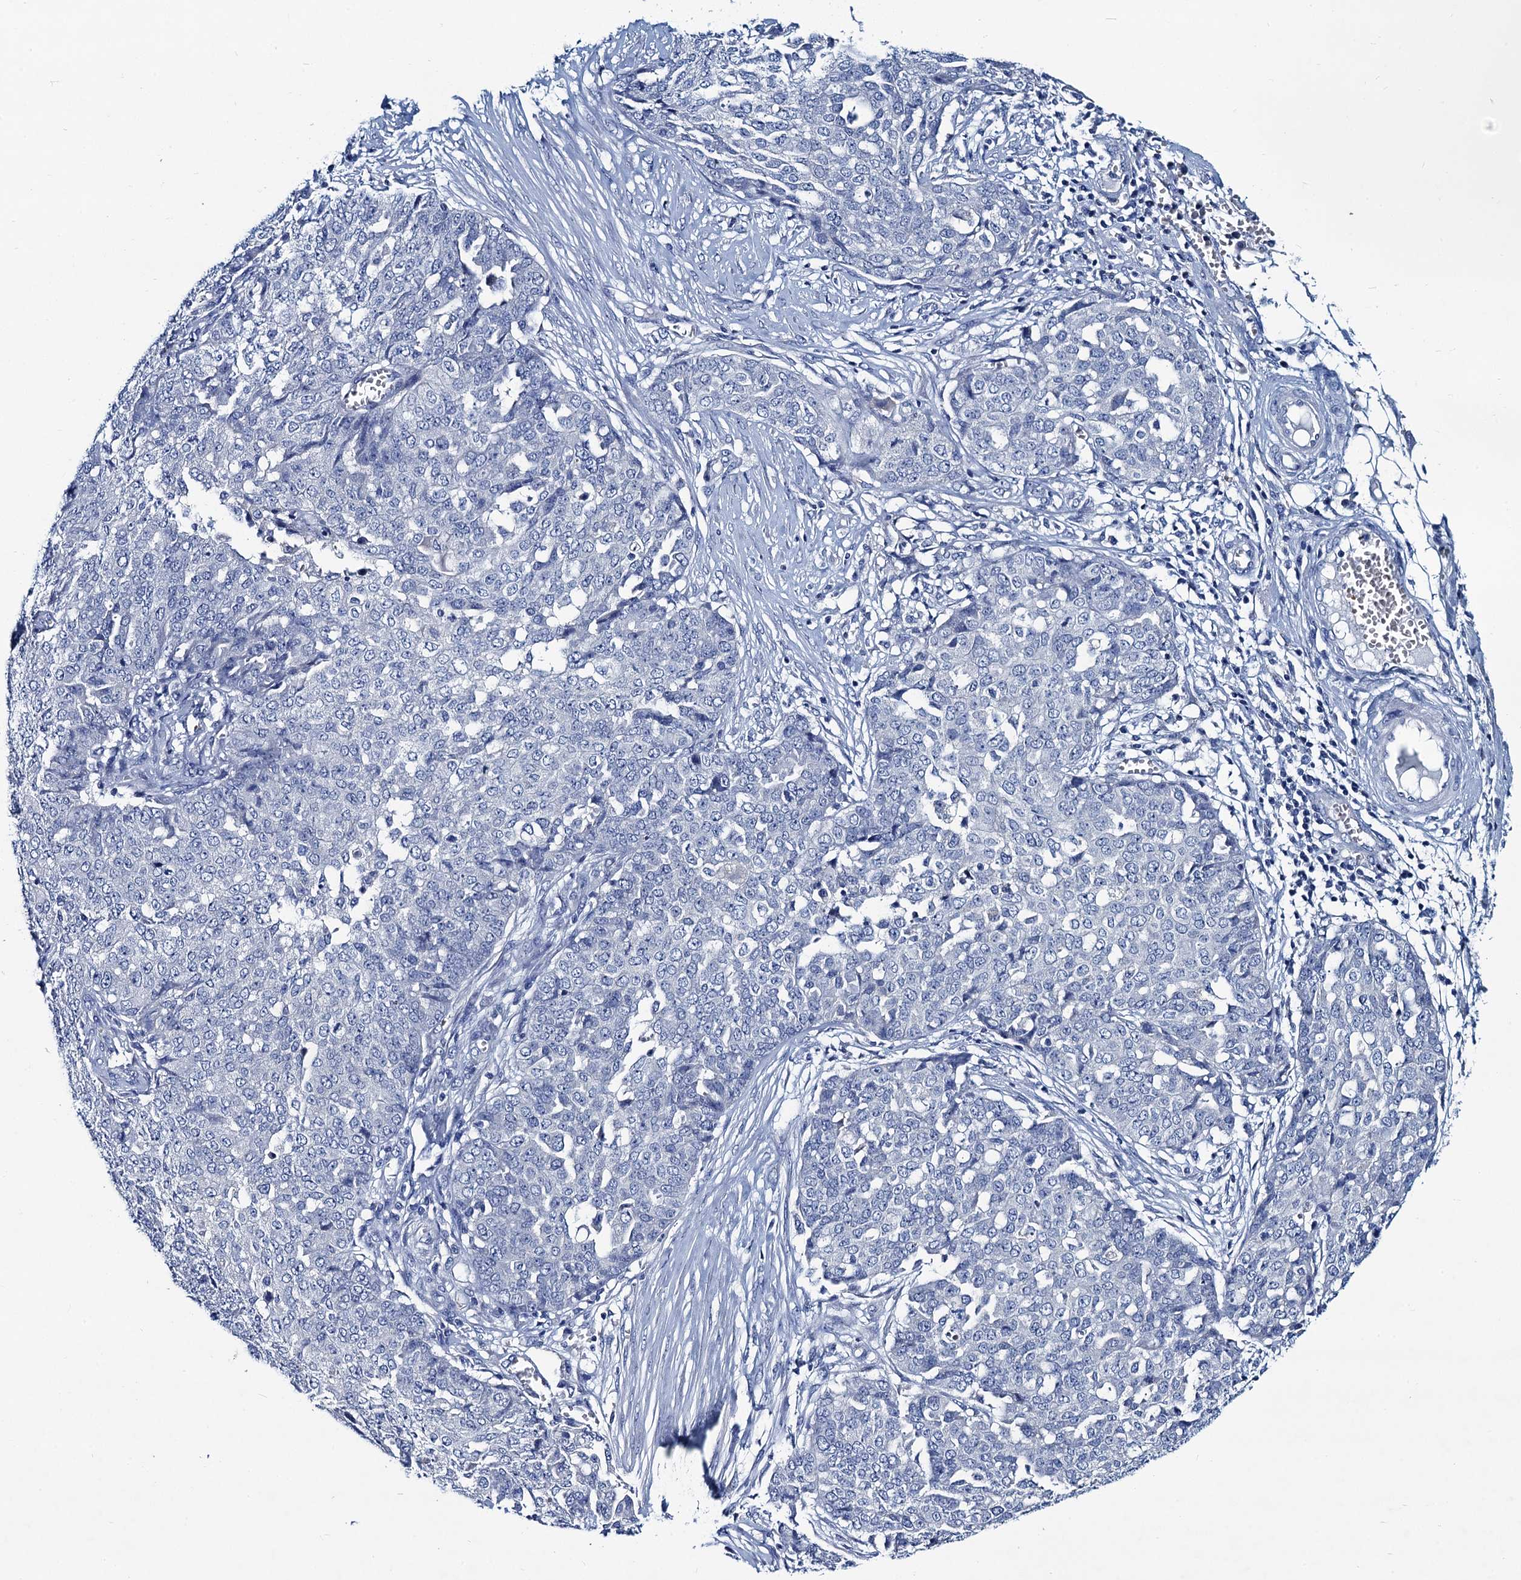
{"staining": {"intensity": "negative", "quantity": "none", "location": "none"}, "tissue": "ovarian cancer", "cell_type": "Tumor cells", "image_type": "cancer", "snomed": [{"axis": "morphology", "description": "Cystadenocarcinoma, serous, NOS"}, {"axis": "topography", "description": "Soft tissue"}, {"axis": "topography", "description": "Ovary"}], "caption": "The immunohistochemistry photomicrograph has no significant staining in tumor cells of serous cystadenocarcinoma (ovarian) tissue. (DAB immunohistochemistry (IHC), high magnification).", "gene": "RTKN2", "patient": {"sex": "female", "age": 57}}